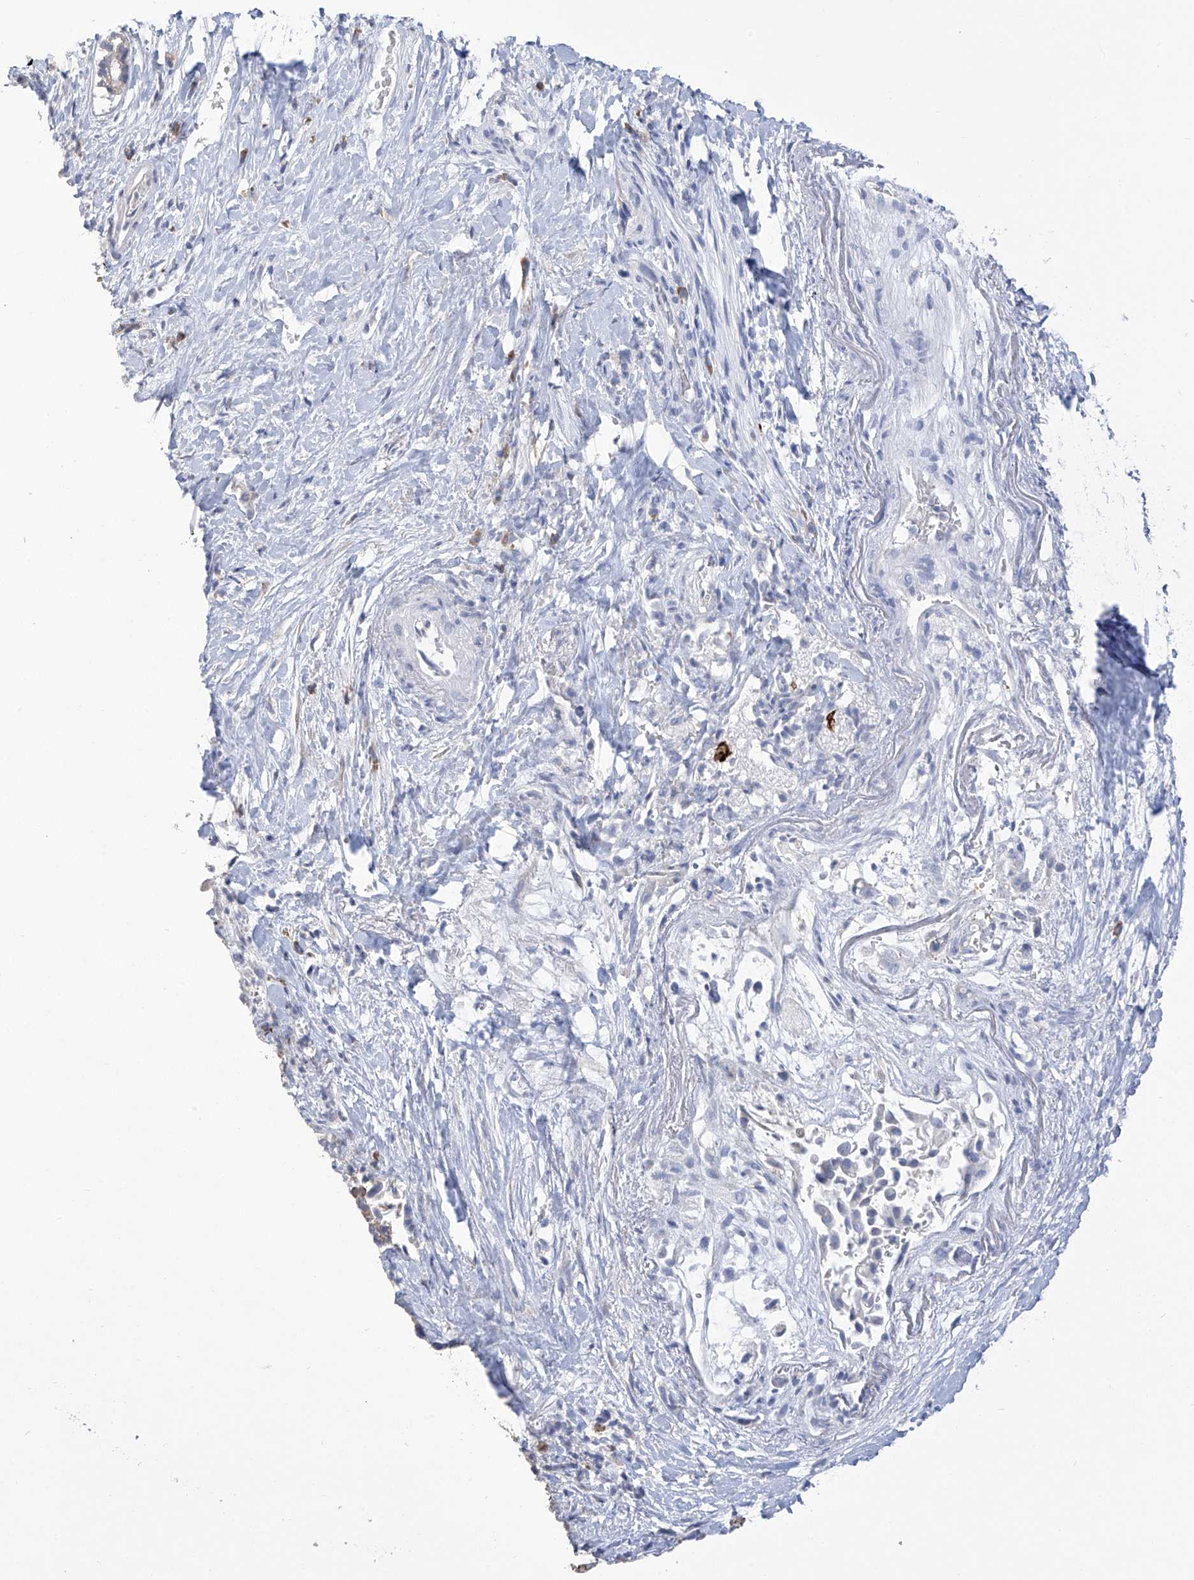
{"staining": {"intensity": "negative", "quantity": "none", "location": "none"}, "tissue": "liver cancer", "cell_type": "Tumor cells", "image_type": "cancer", "snomed": [{"axis": "morphology", "description": "Cholangiocarcinoma"}, {"axis": "topography", "description": "Liver"}], "caption": "A high-resolution image shows immunohistochemistry staining of liver cancer (cholangiocarcinoma), which exhibits no significant staining in tumor cells.", "gene": "SLCO4A1", "patient": {"sex": "female", "age": 75}}